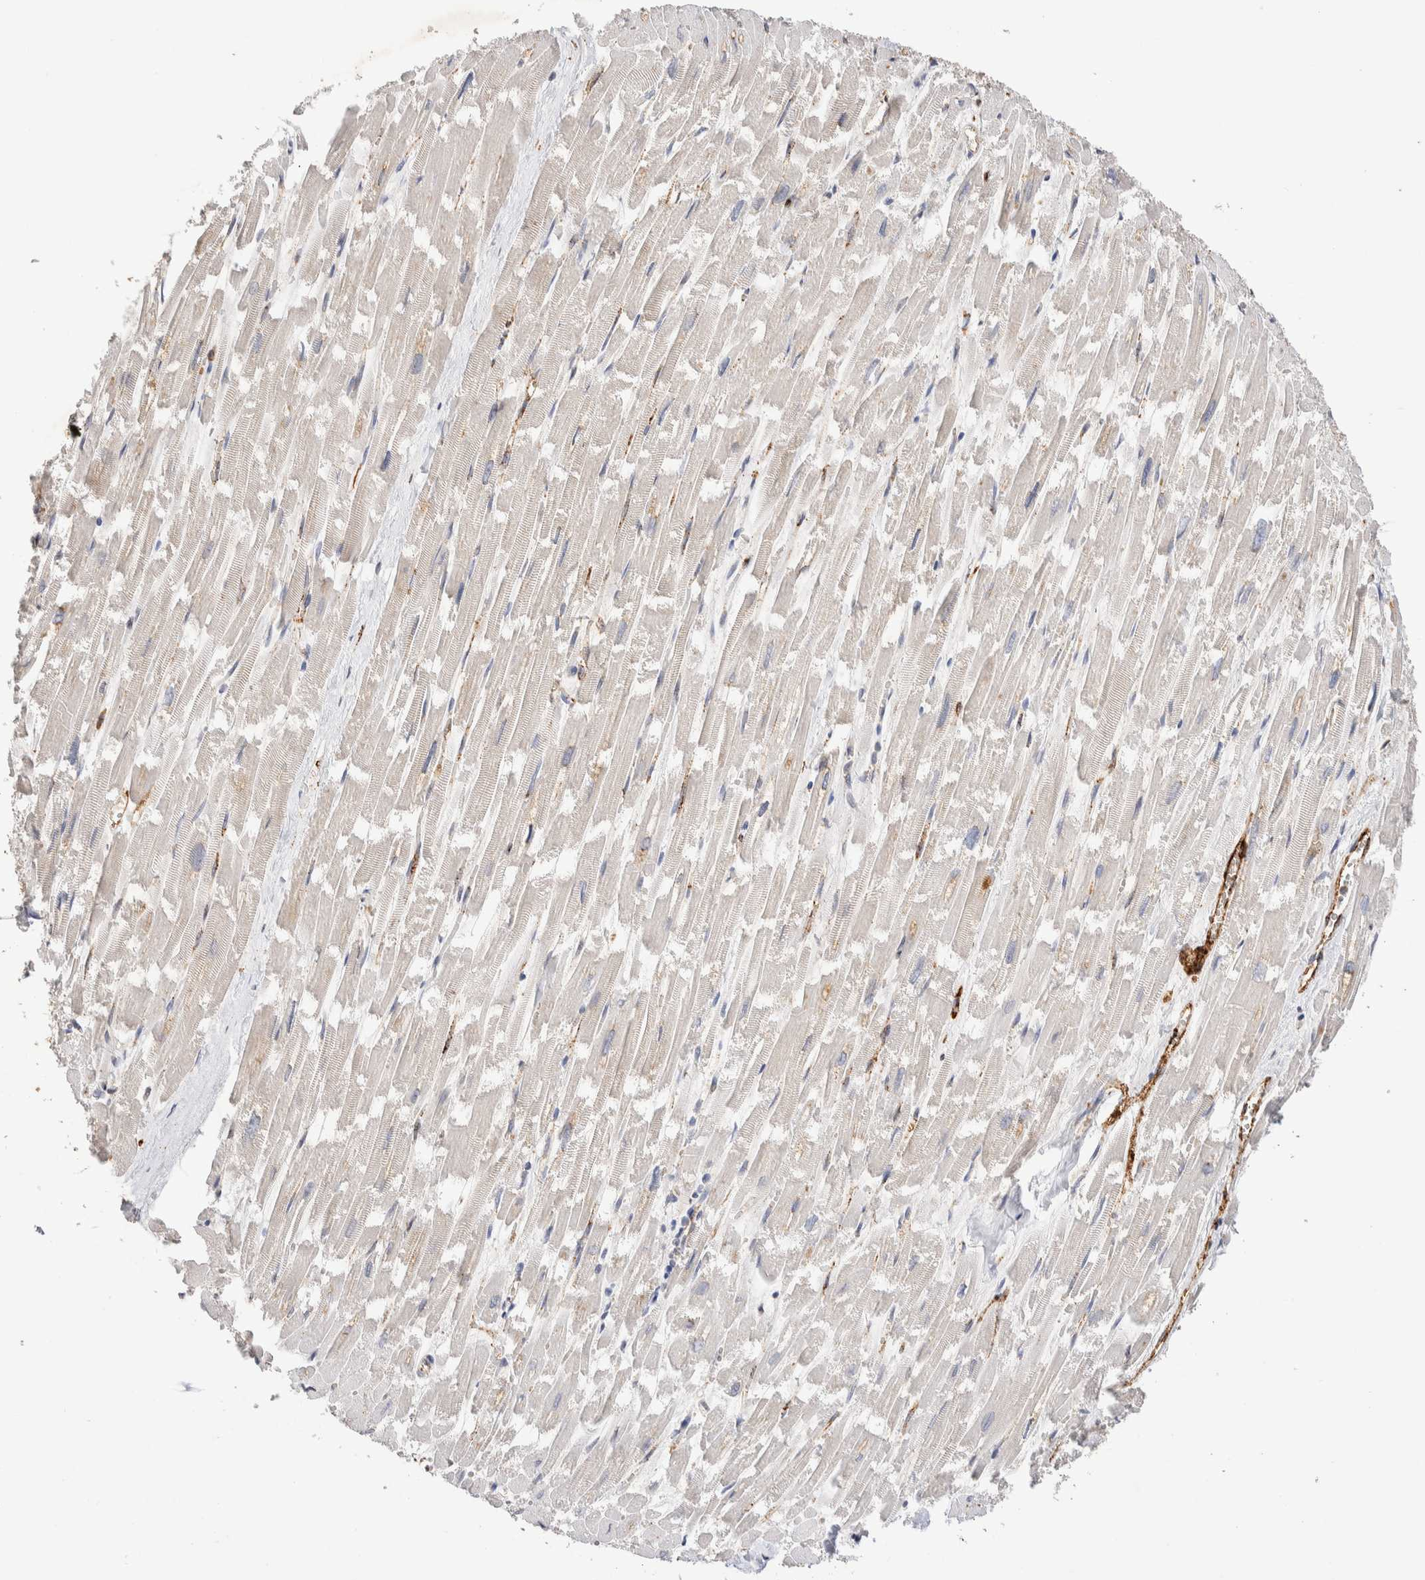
{"staining": {"intensity": "negative", "quantity": "none", "location": "none"}, "tissue": "heart muscle", "cell_type": "Cardiomyocytes", "image_type": "normal", "snomed": [{"axis": "morphology", "description": "Normal tissue, NOS"}, {"axis": "topography", "description": "Heart"}], "caption": "IHC histopathology image of normal human heart muscle stained for a protein (brown), which displays no expression in cardiomyocytes. (Brightfield microscopy of DAB immunohistochemistry (IHC) at high magnification).", "gene": "NSMAF", "patient": {"sex": "male", "age": 54}}